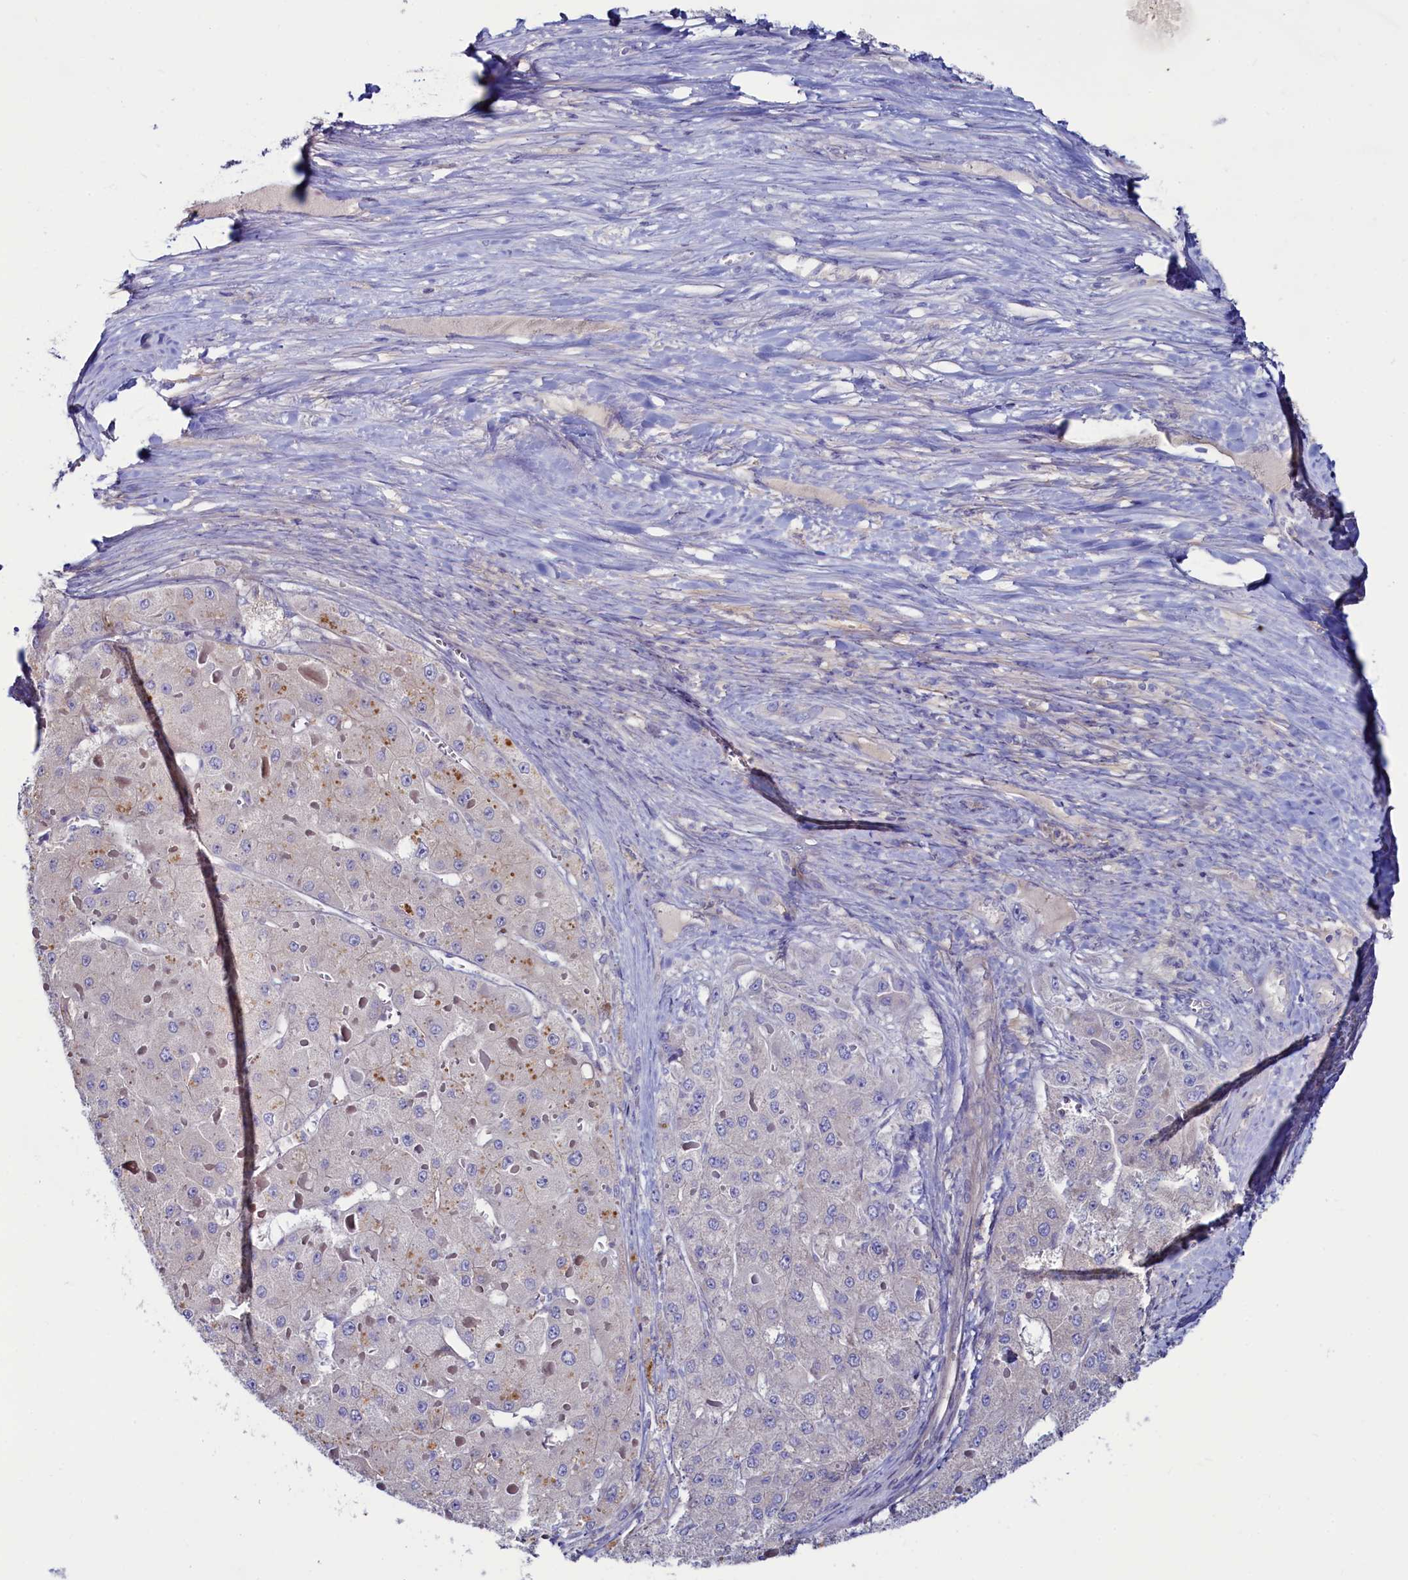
{"staining": {"intensity": "negative", "quantity": "none", "location": "none"}, "tissue": "liver cancer", "cell_type": "Tumor cells", "image_type": "cancer", "snomed": [{"axis": "morphology", "description": "Carcinoma, Hepatocellular, NOS"}, {"axis": "topography", "description": "Liver"}], "caption": "Tumor cells show no significant protein staining in liver cancer.", "gene": "ASTE1", "patient": {"sex": "female", "age": 73}}